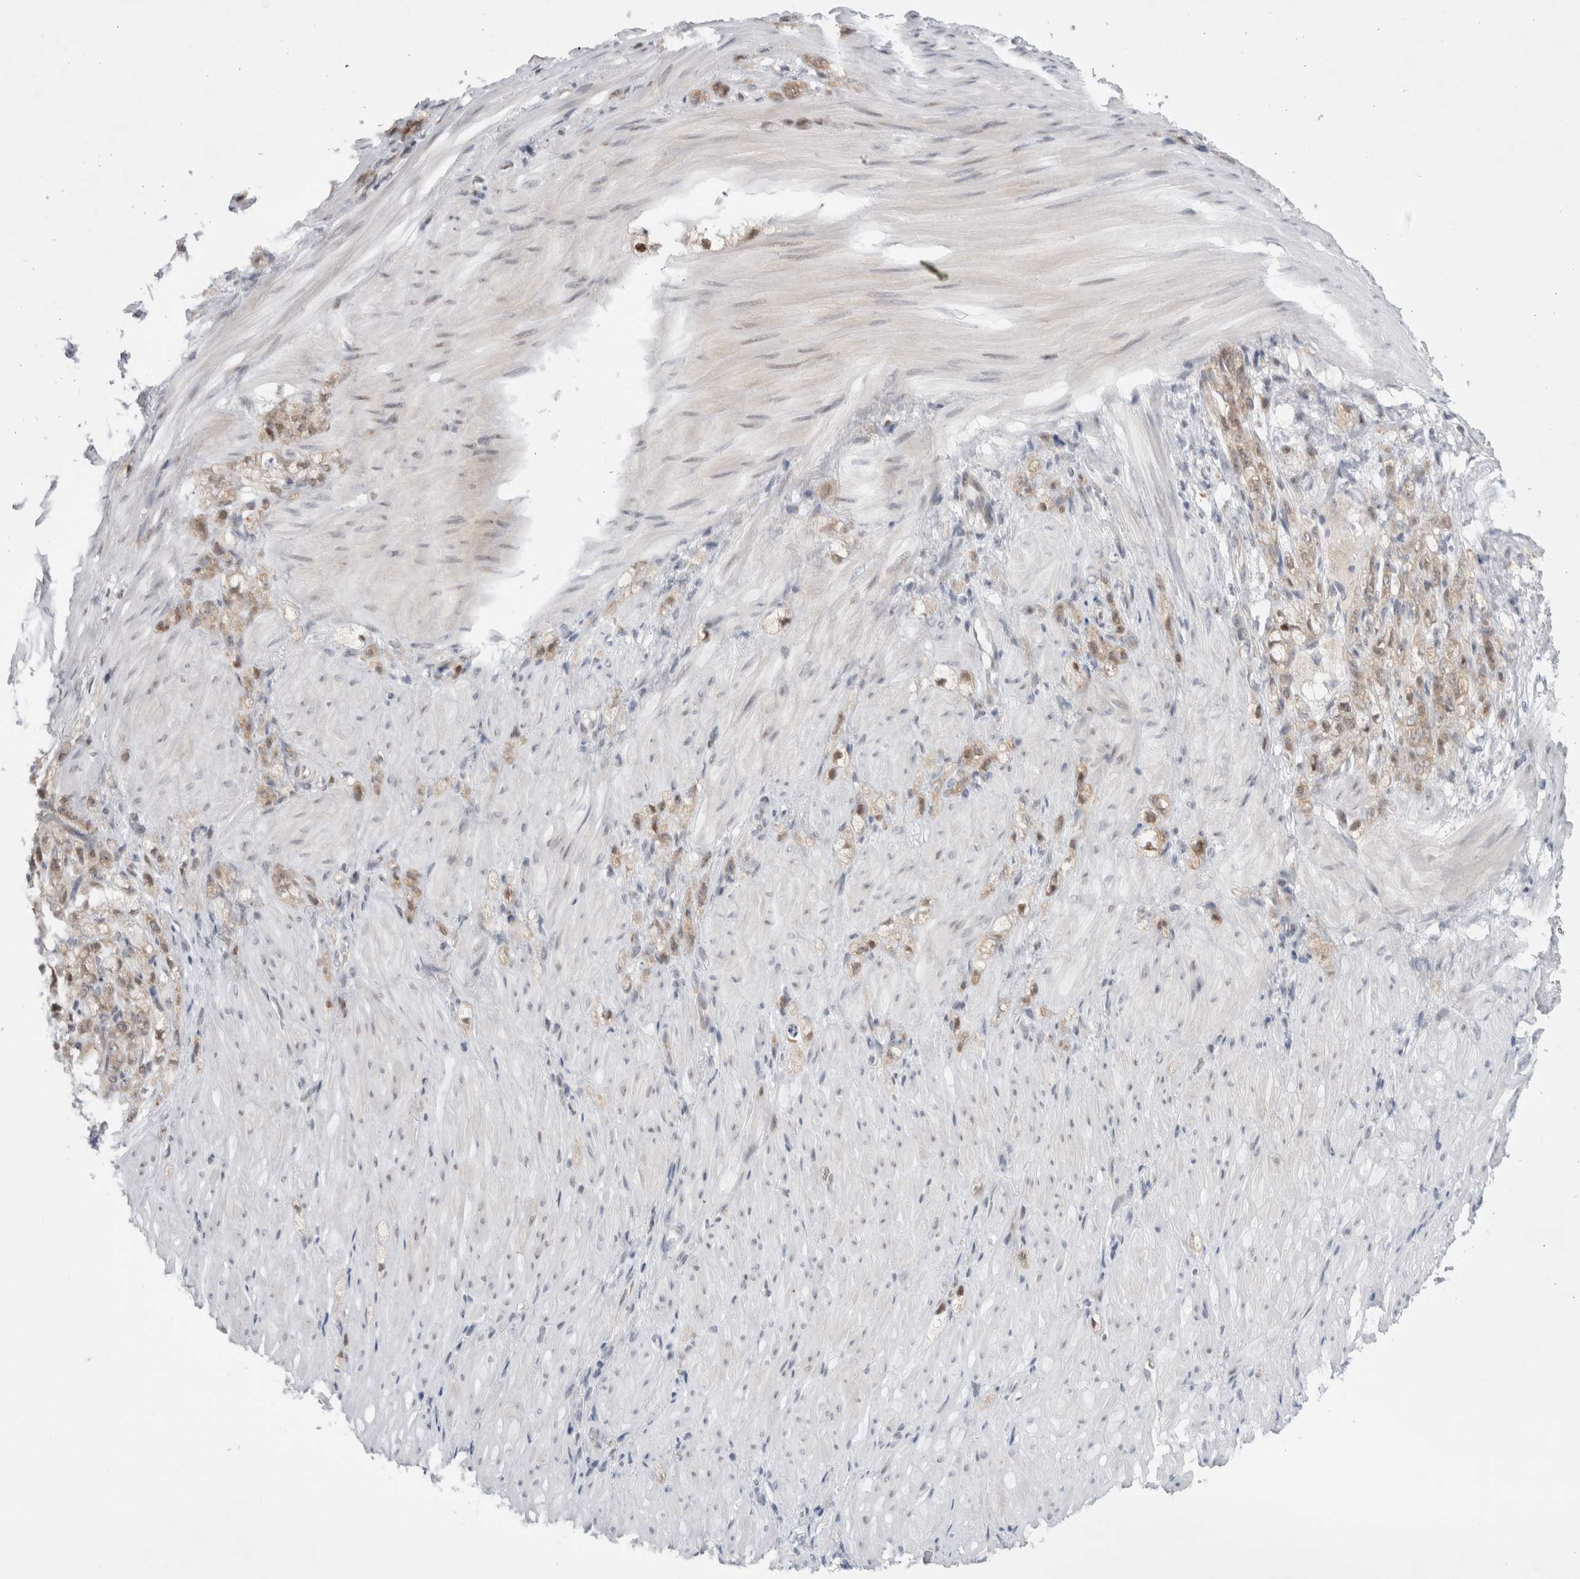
{"staining": {"intensity": "weak", "quantity": ">75%", "location": "cytoplasmic/membranous,nuclear"}, "tissue": "stomach cancer", "cell_type": "Tumor cells", "image_type": "cancer", "snomed": [{"axis": "morphology", "description": "Normal tissue, NOS"}, {"axis": "morphology", "description": "Adenocarcinoma, NOS"}, {"axis": "topography", "description": "Stomach"}], "caption": "Stomach cancer tissue reveals weak cytoplasmic/membranous and nuclear expression in about >75% of tumor cells, visualized by immunohistochemistry. Nuclei are stained in blue.", "gene": "WIPF2", "patient": {"sex": "male", "age": 82}}